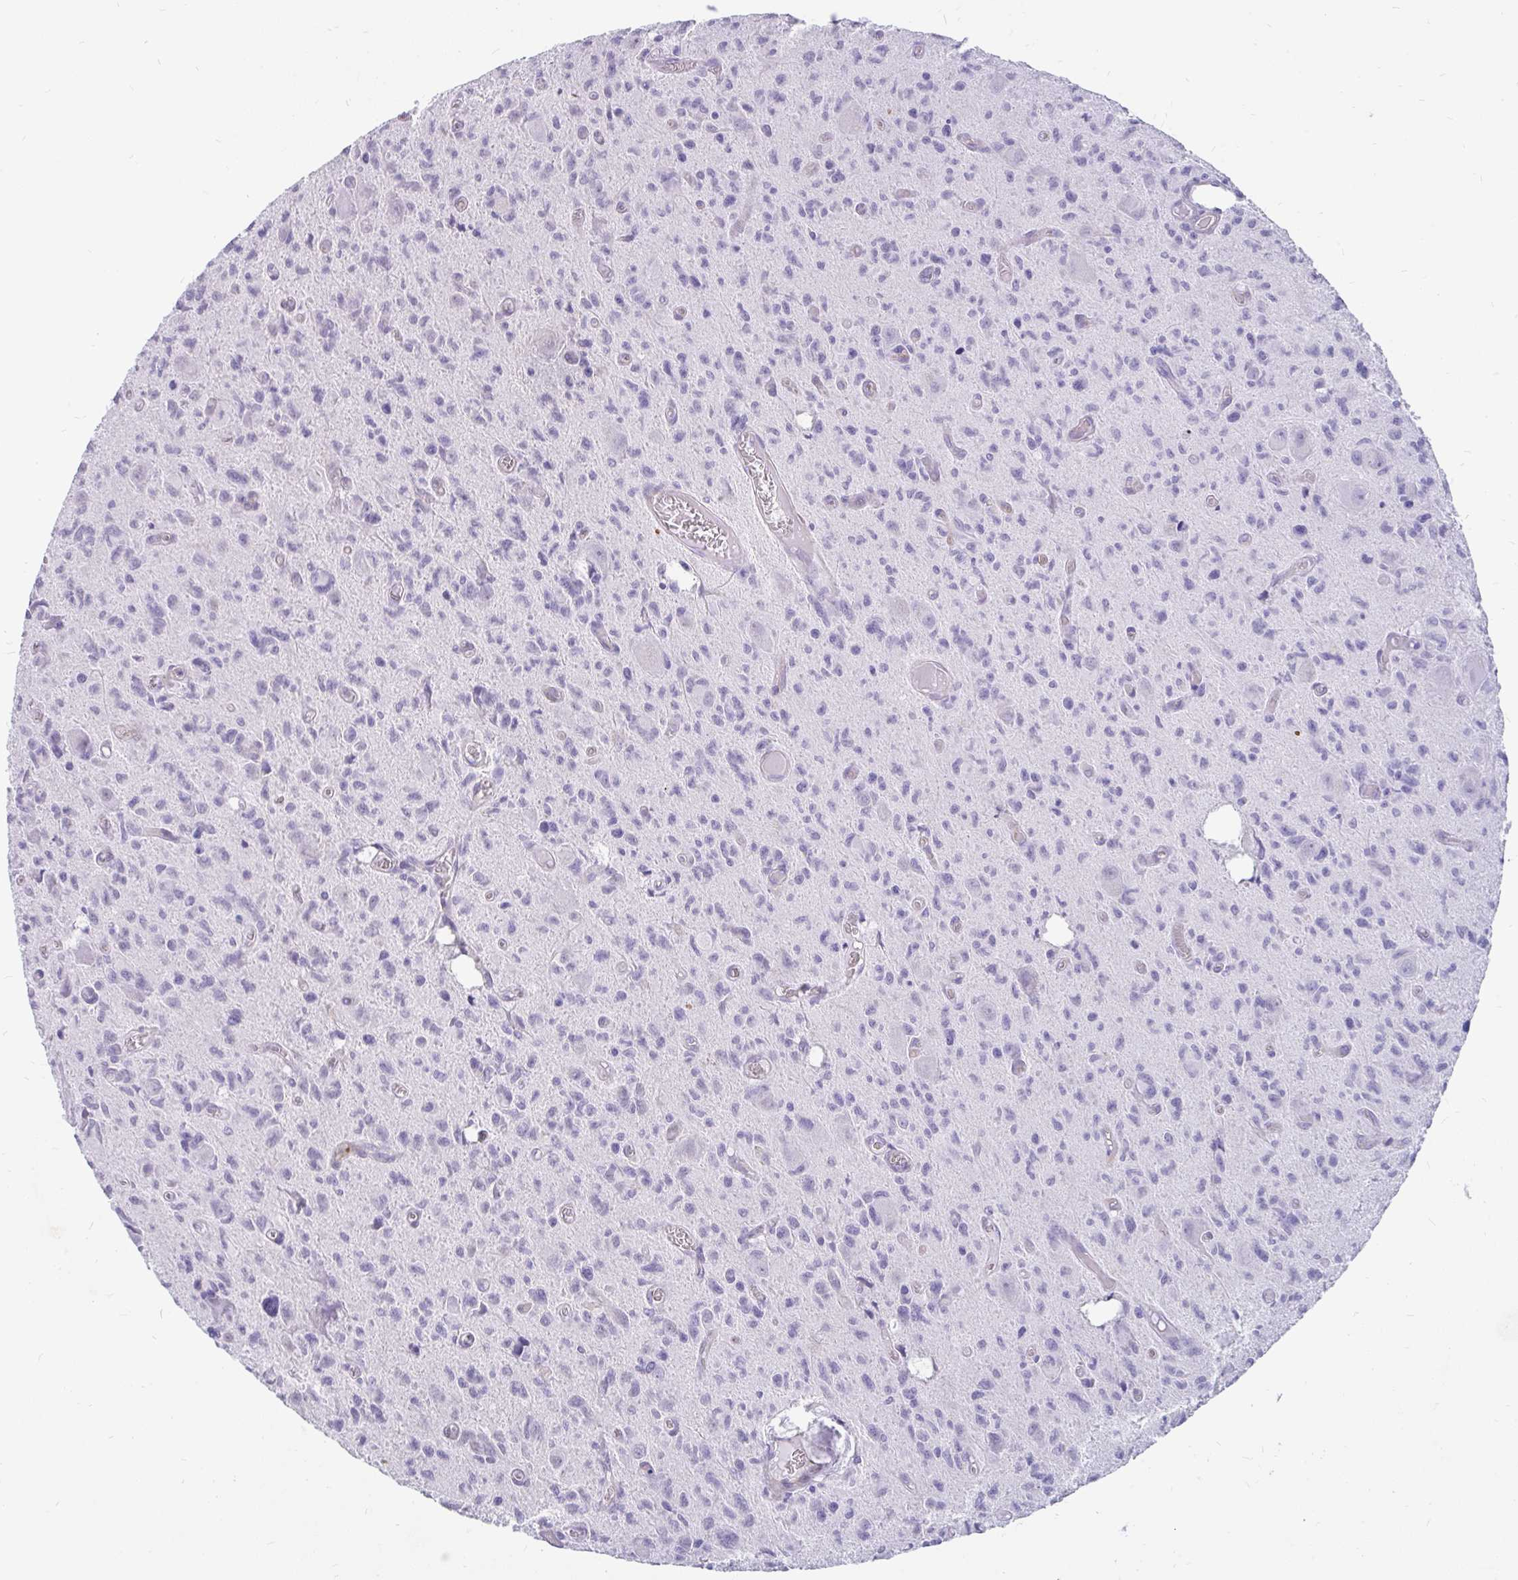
{"staining": {"intensity": "negative", "quantity": "none", "location": "none"}, "tissue": "glioma", "cell_type": "Tumor cells", "image_type": "cancer", "snomed": [{"axis": "morphology", "description": "Glioma, malignant, High grade"}, {"axis": "topography", "description": "Brain"}], "caption": "Immunohistochemical staining of glioma demonstrates no significant expression in tumor cells. (Brightfield microscopy of DAB immunohistochemistry (IHC) at high magnification).", "gene": "EML5", "patient": {"sex": "male", "age": 76}}